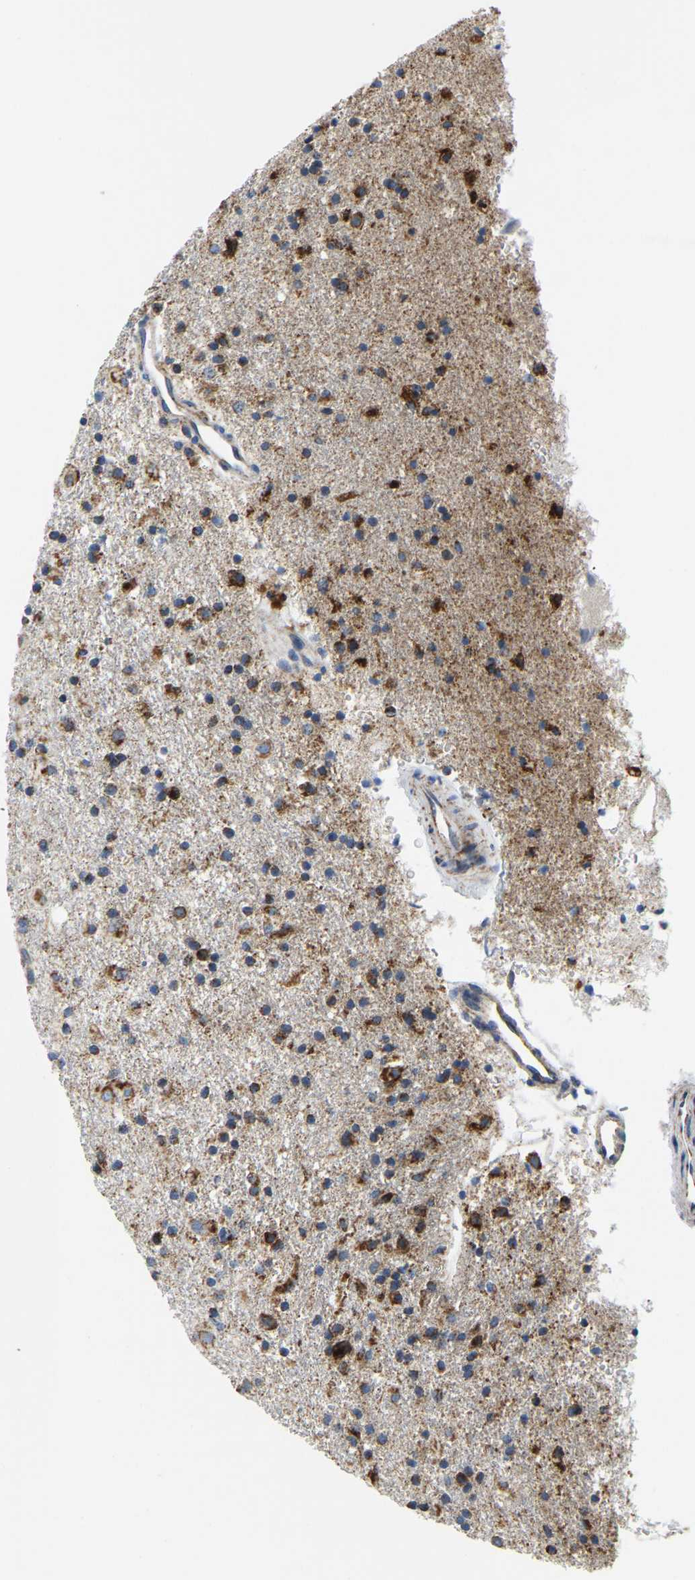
{"staining": {"intensity": "strong", "quantity": "25%-75%", "location": "cytoplasmic/membranous"}, "tissue": "glioma", "cell_type": "Tumor cells", "image_type": "cancer", "snomed": [{"axis": "morphology", "description": "Glioma, malignant, Low grade"}, {"axis": "topography", "description": "Brain"}], "caption": "Strong cytoplasmic/membranous staining for a protein is appreciated in about 25%-75% of tumor cells of malignant glioma (low-grade) using immunohistochemistry (IHC).", "gene": "SFXN1", "patient": {"sex": "male", "age": 65}}